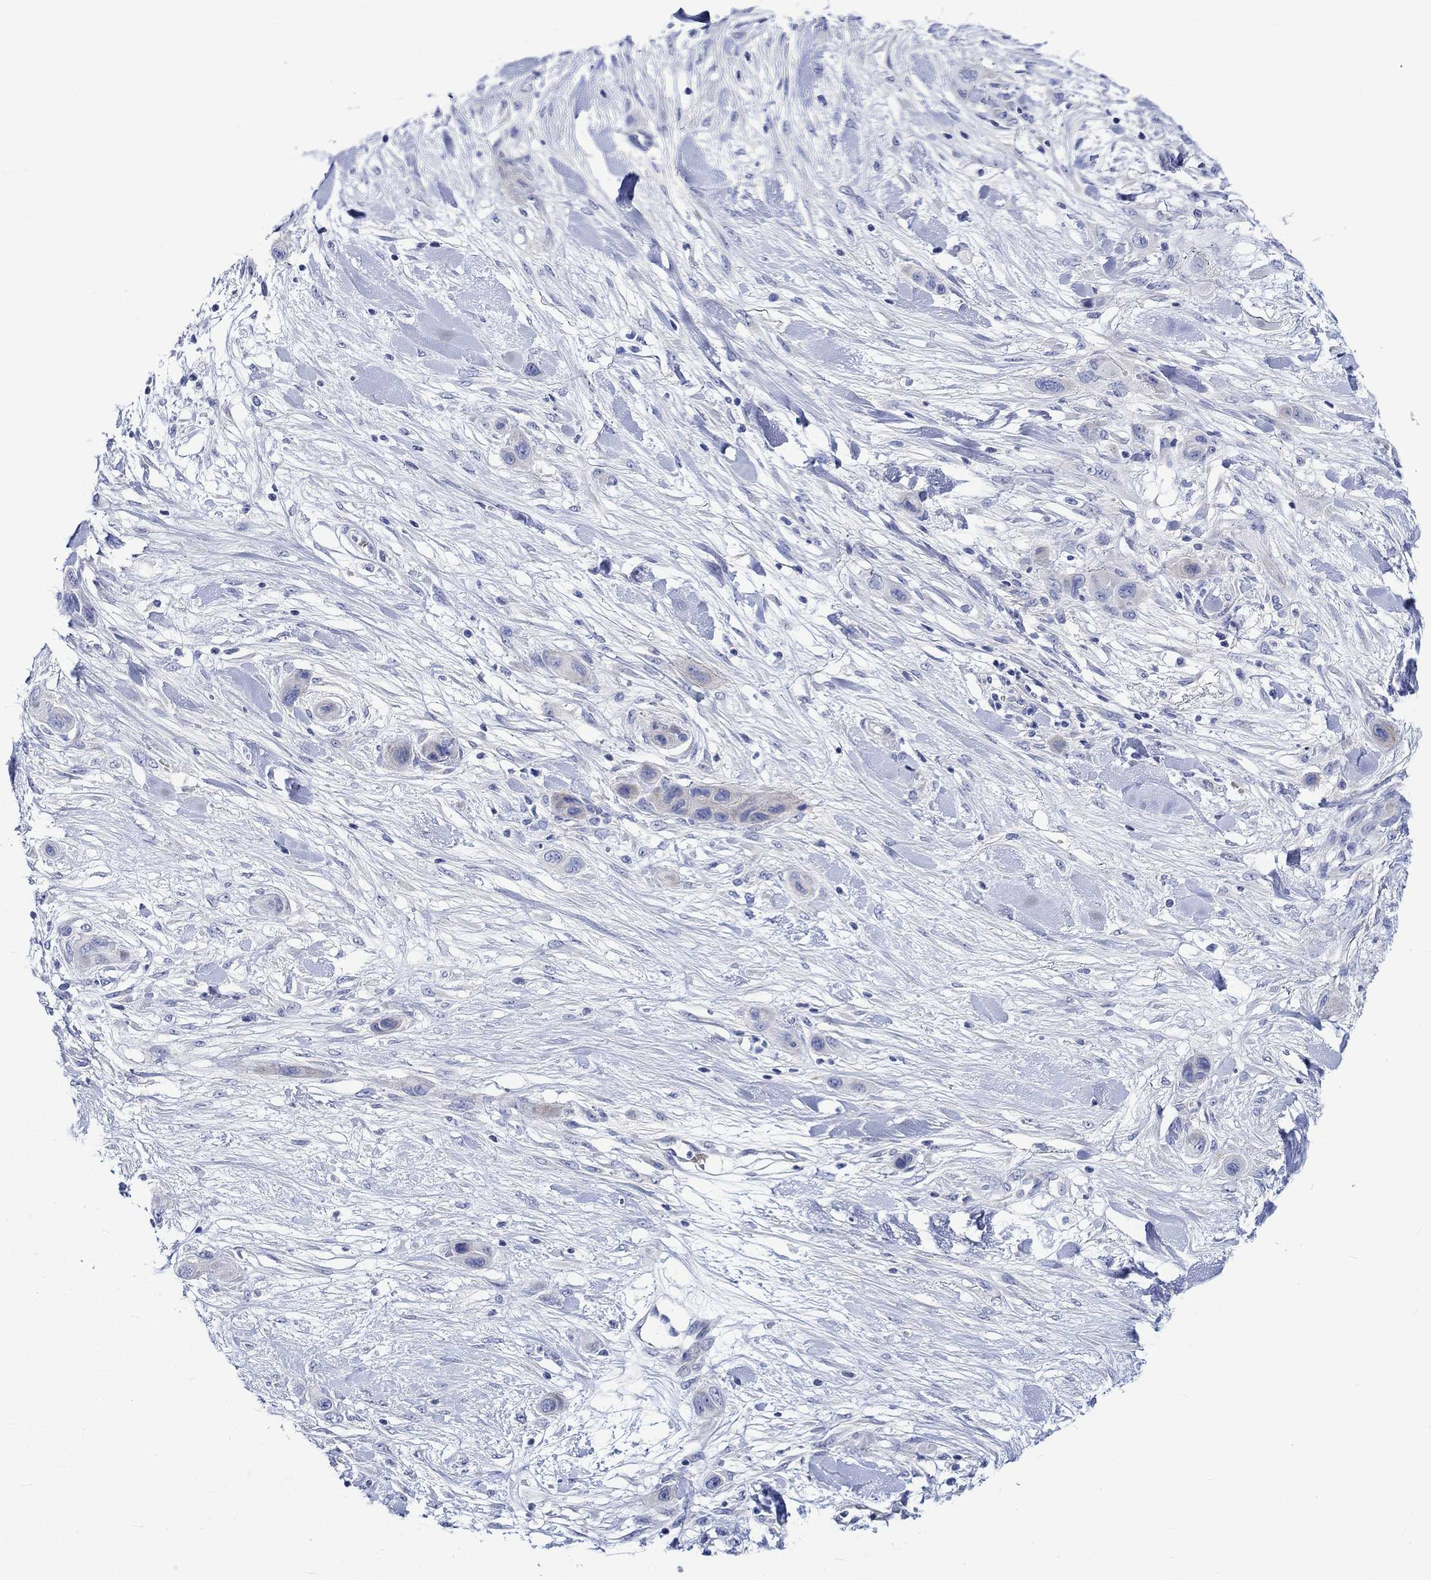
{"staining": {"intensity": "negative", "quantity": "none", "location": "none"}, "tissue": "skin cancer", "cell_type": "Tumor cells", "image_type": "cancer", "snomed": [{"axis": "morphology", "description": "Squamous cell carcinoma, NOS"}, {"axis": "topography", "description": "Skin"}], "caption": "A high-resolution histopathology image shows immunohistochemistry staining of skin cancer (squamous cell carcinoma), which demonstrates no significant staining in tumor cells.", "gene": "NRIP3", "patient": {"sex": "male", "age": 79}}